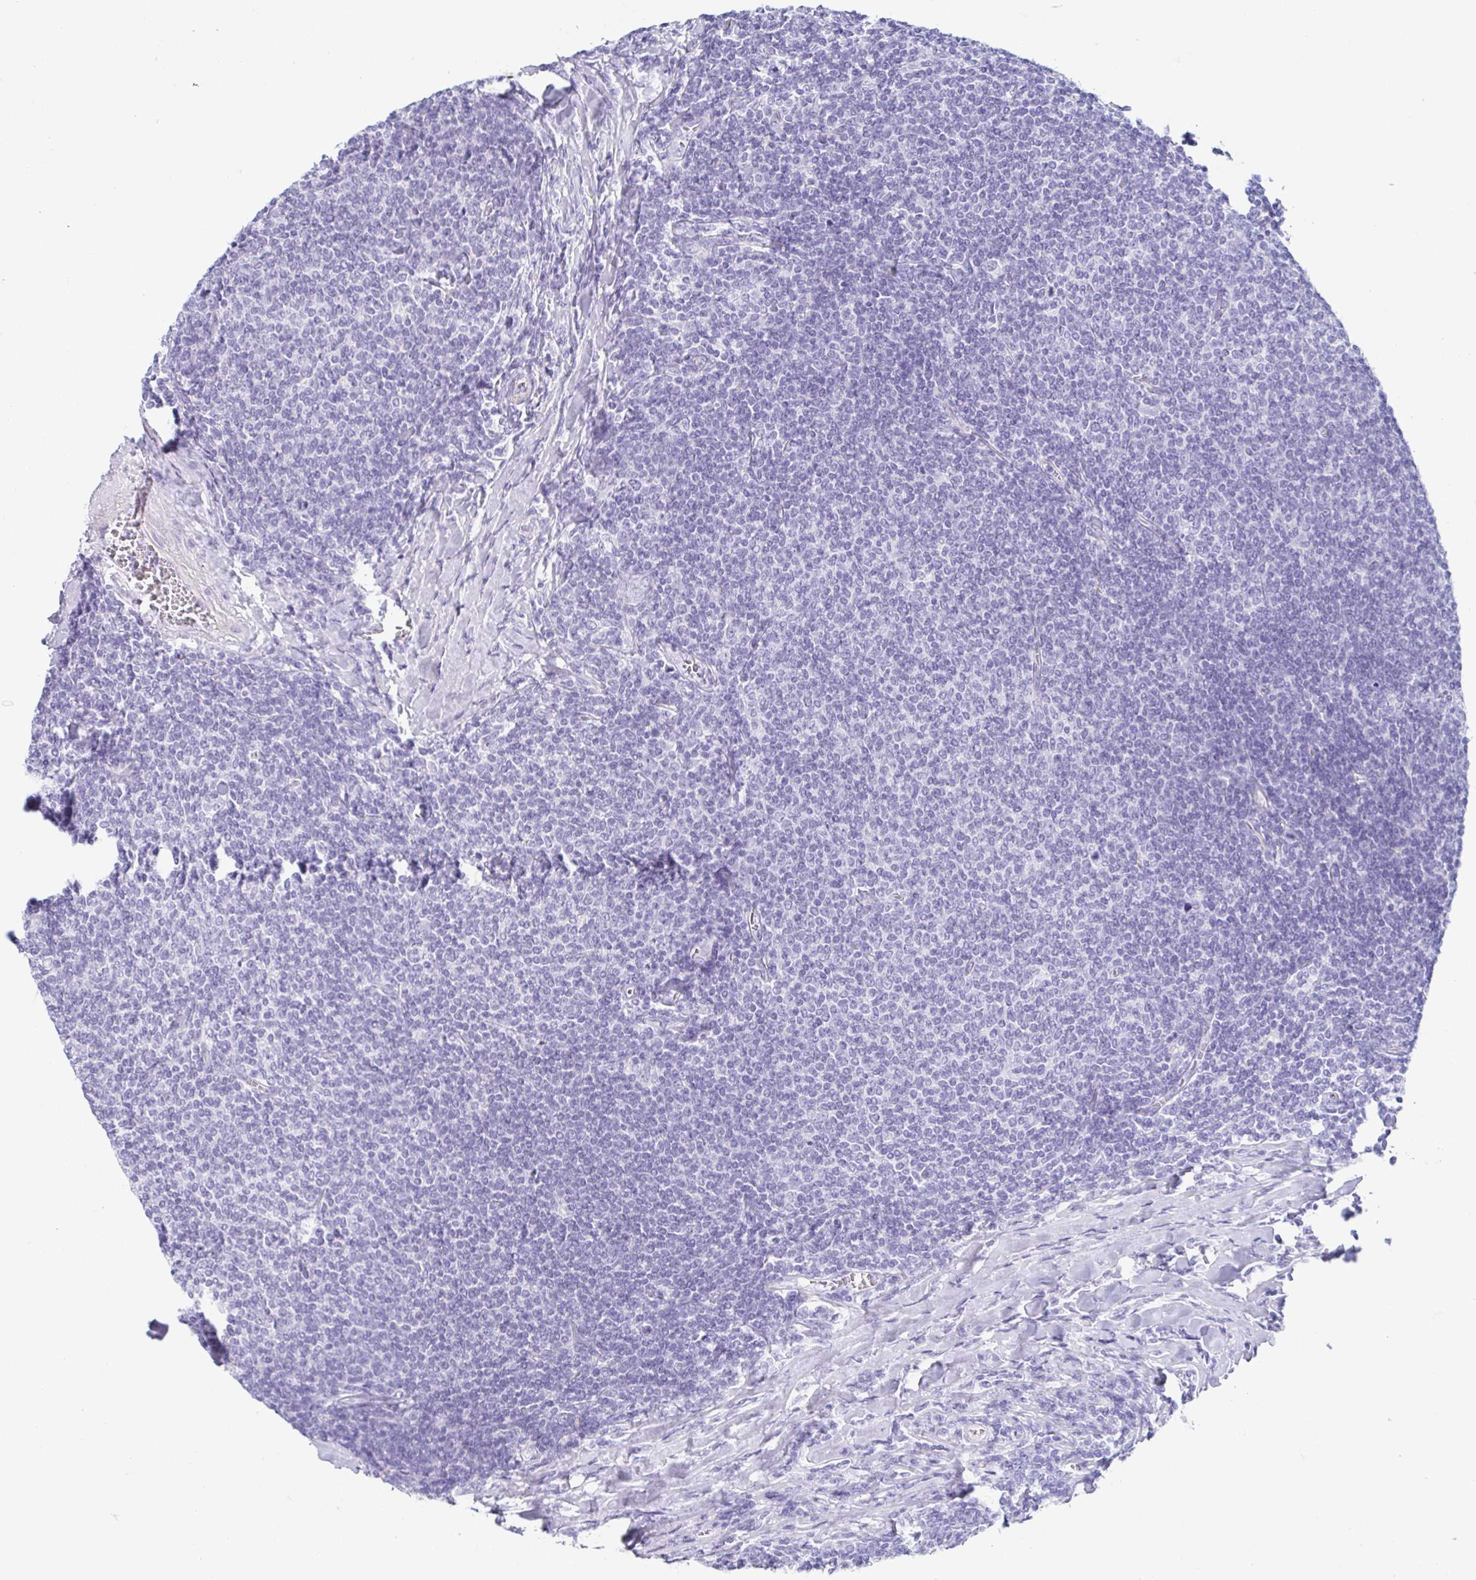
{"staining": {"intensity": "negative", "quantity": "none", "location": "none"}, "tissue": "lymphoma", "cell_type": "Tumor cells", "image_type": "cancer", "snomed": [{"axis": "morphology", "description": "Malignant lymphoma, non-Hodgkin's type, Low grade"}, {"axis": "topography", "description": "Lymph node"}], "caption": "Image shows no significant protein positivity in tumor cells of lymphoma.", "gene": "PRR4", "patient": {"sex": "male", "age": 52}}